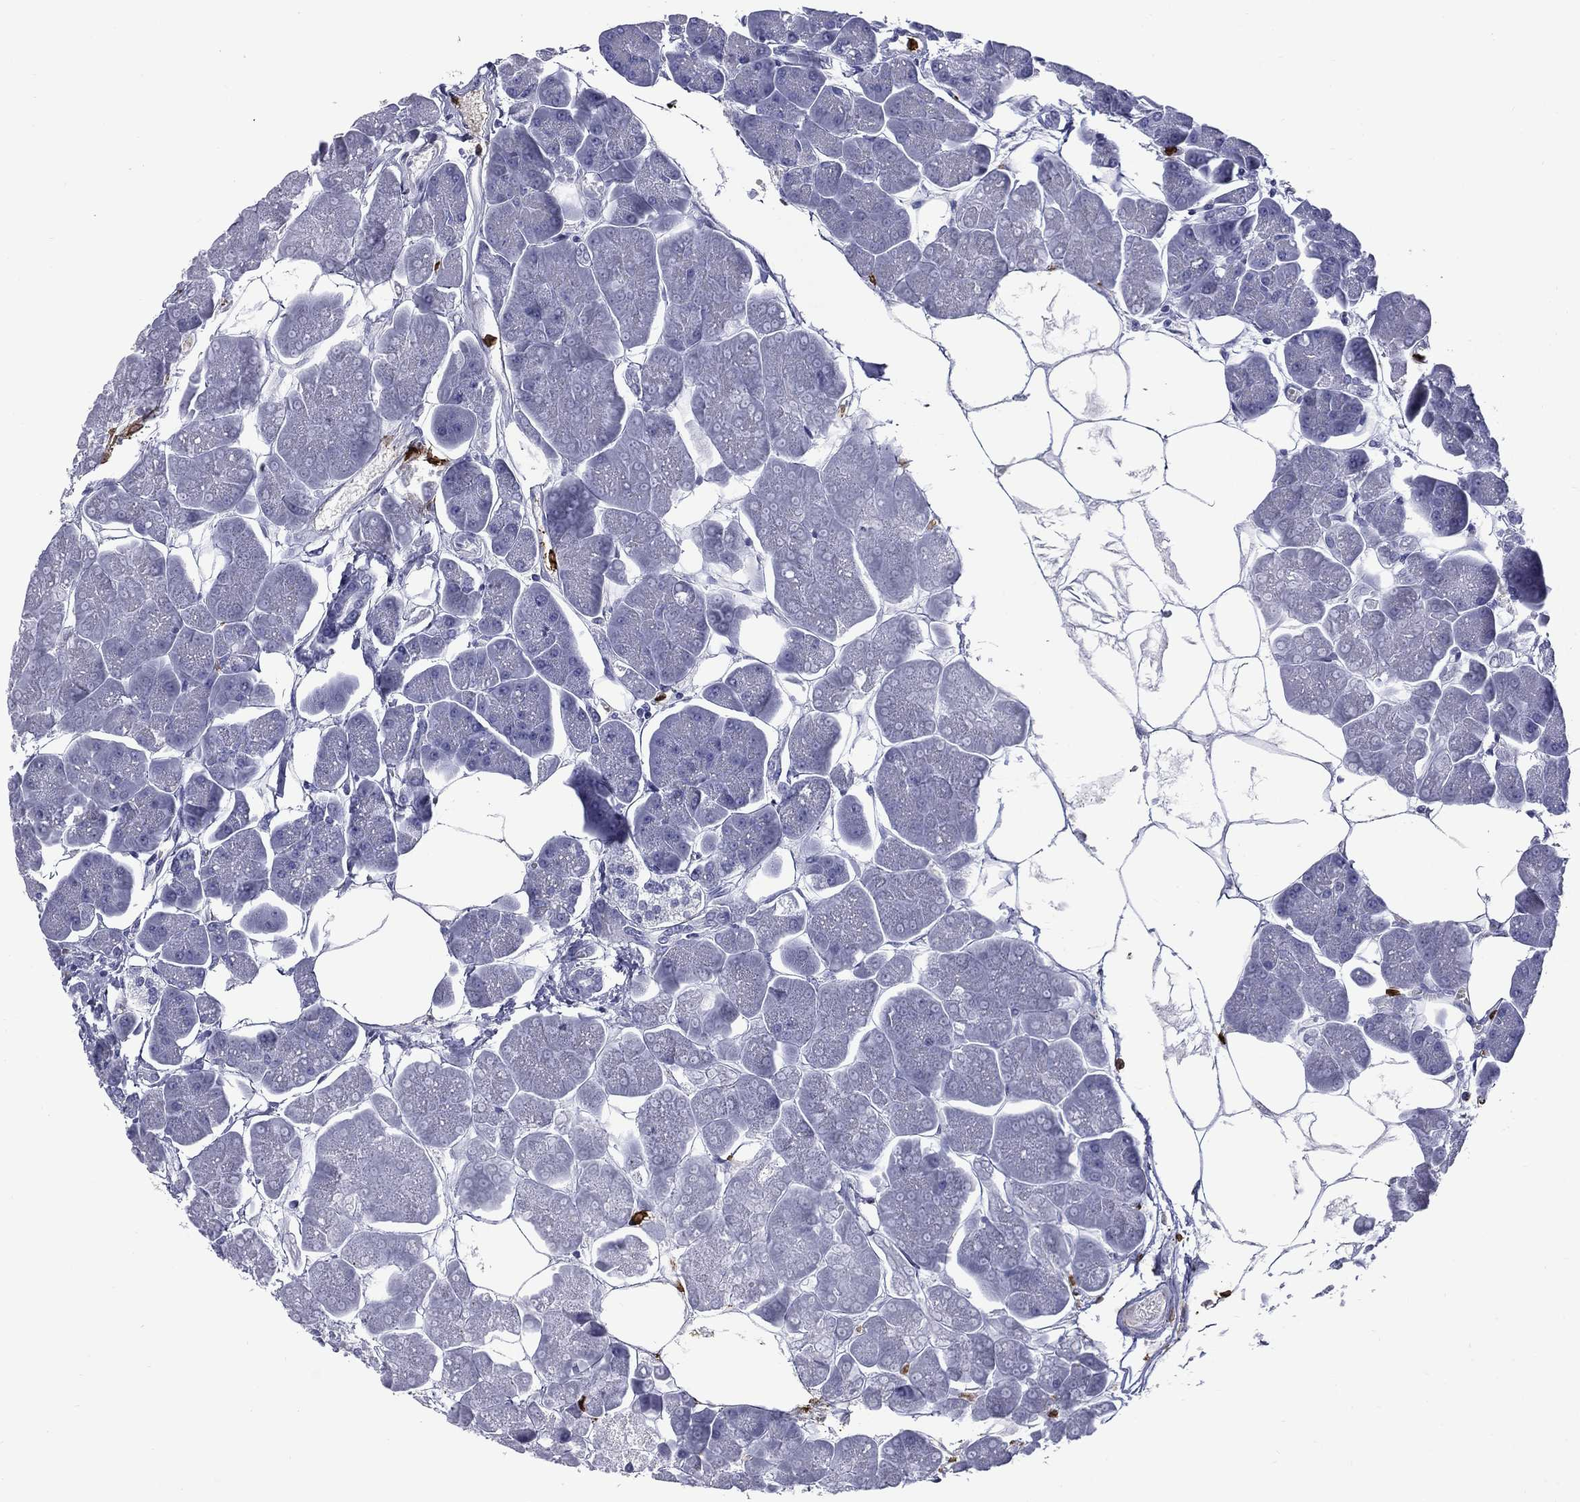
{"staining": {"intensity": "negative", "quantity": "none", "location": "none"}, "tissue": "pancreas", "cell_type": "Exocrine glandular cells", "image_type": "normal", "snomed": [{"axis": "morphology", "description": "Normal tissue, NOS"}, {"axis": "topography", "description": "Adipose tissue"}, {"axis": "topography", "description": "Pancreas"}, {"axis": "topography", "description": "Peripheral nerve tissue"}], "caption": "DAB immunohistochemical staining of normal human pancreas displays no significant staining in exocrine glandular cells.", "gene": "TRIM29", "patient": {"sex": "female", "age": 58}}